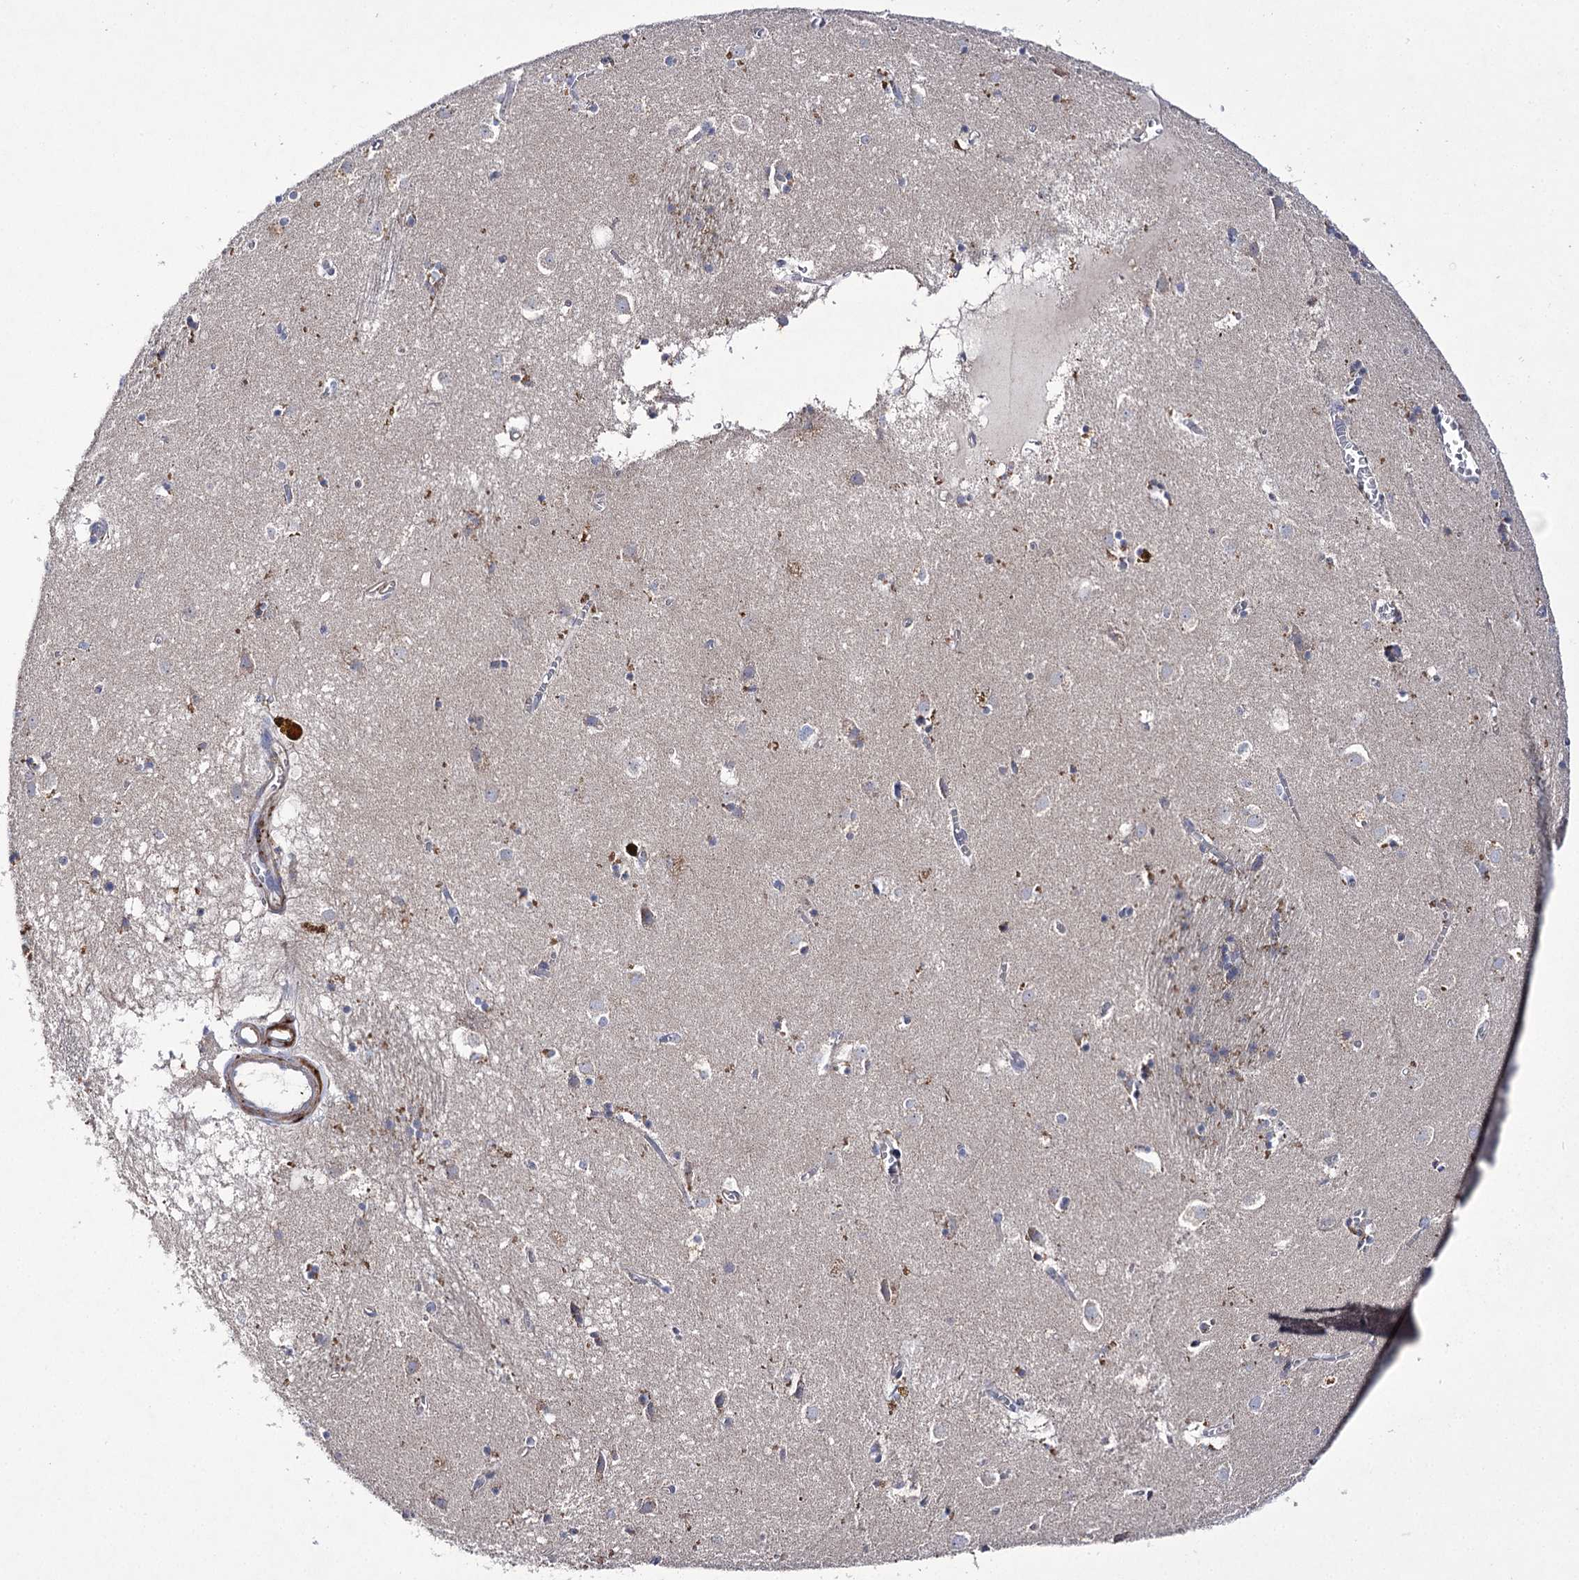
{"staining": {"intensity": "moderate", "quantity": "<25%", "location": "cytoplasmic/membranous"}, "tissue": "caudate", "cell_type": "Glial cells", "image_type": "normal", "snomed": [{"axis": "morphology", "description": "Normal tissue, NOS"}, {"axis": "topography", "description": "Lateral ventricle wall"}], "caption": "Protein staining of benign caudate displays moderate cytoplasmic/membranous expression in about <25% of glial cells. The staining was performed using DAB, with brown indicating positive protein expression. Nuclei are stained blue with hematoxylin.", "gene": "COX15", "patient": {"sex": "male", "age": 70}}